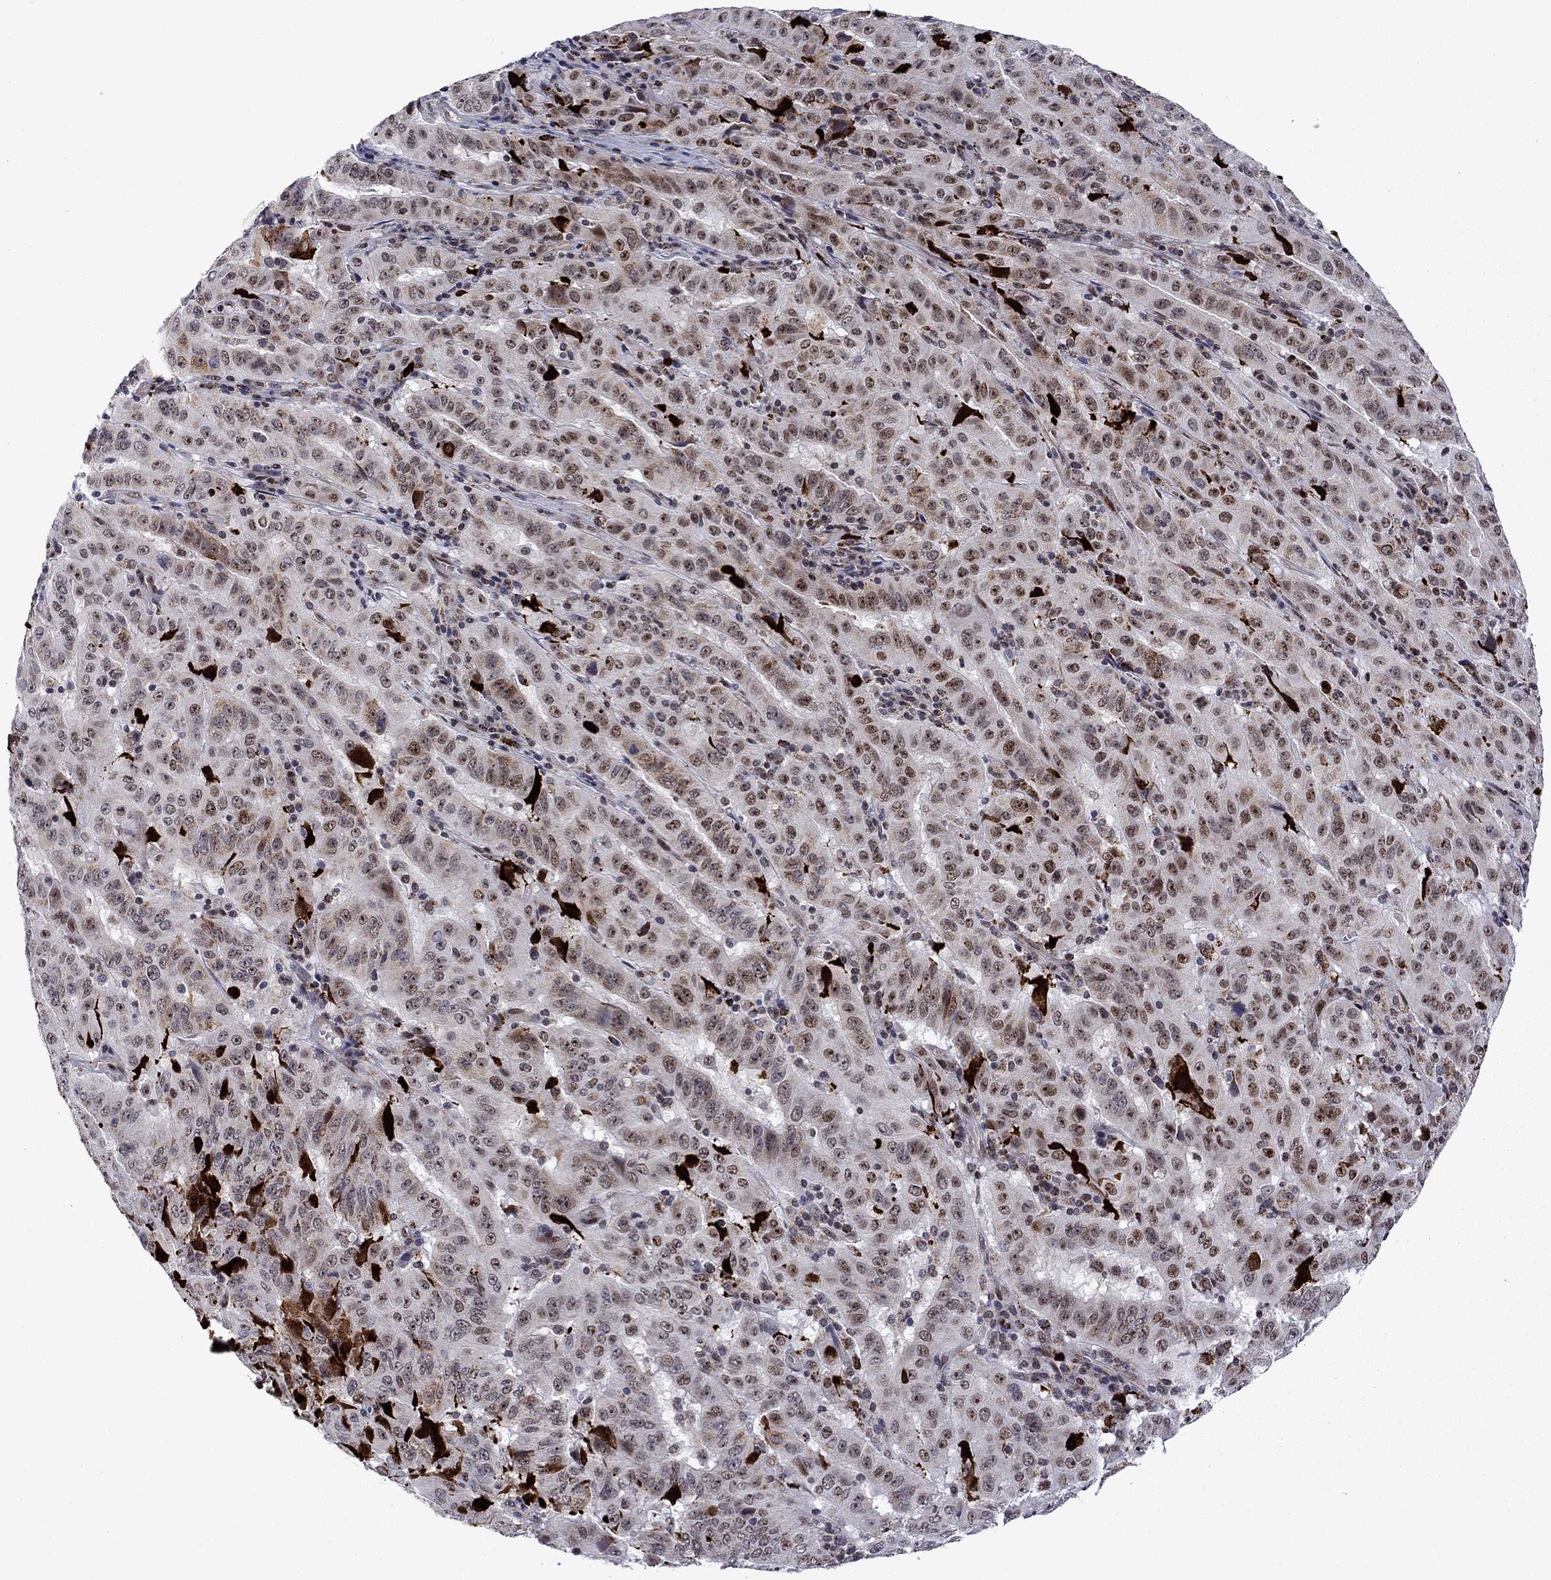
{"staining": {"intensity": "weak", "quantity": "25%-75%", "location": "nuclear"}, "tissue": "pancreatic cancer", "cell_type": "Tumor cells", "image_type": "cancer", "snomed": [{"axis": "morphology", "description": "Adenocarcinoma, NOS"}, {"axis": "topography", "description": "Pancreas"}], "caption": "Tumor cells show weak nuclear staining in about 25%-75% of cells in pancreatic cancer. Using DAB (brown) and hematoxylin (blue) stains, captured at high magnification using brightfield microscopy.", "gene": "SURF2", "patient": {"sex": "male", "age": 63}}